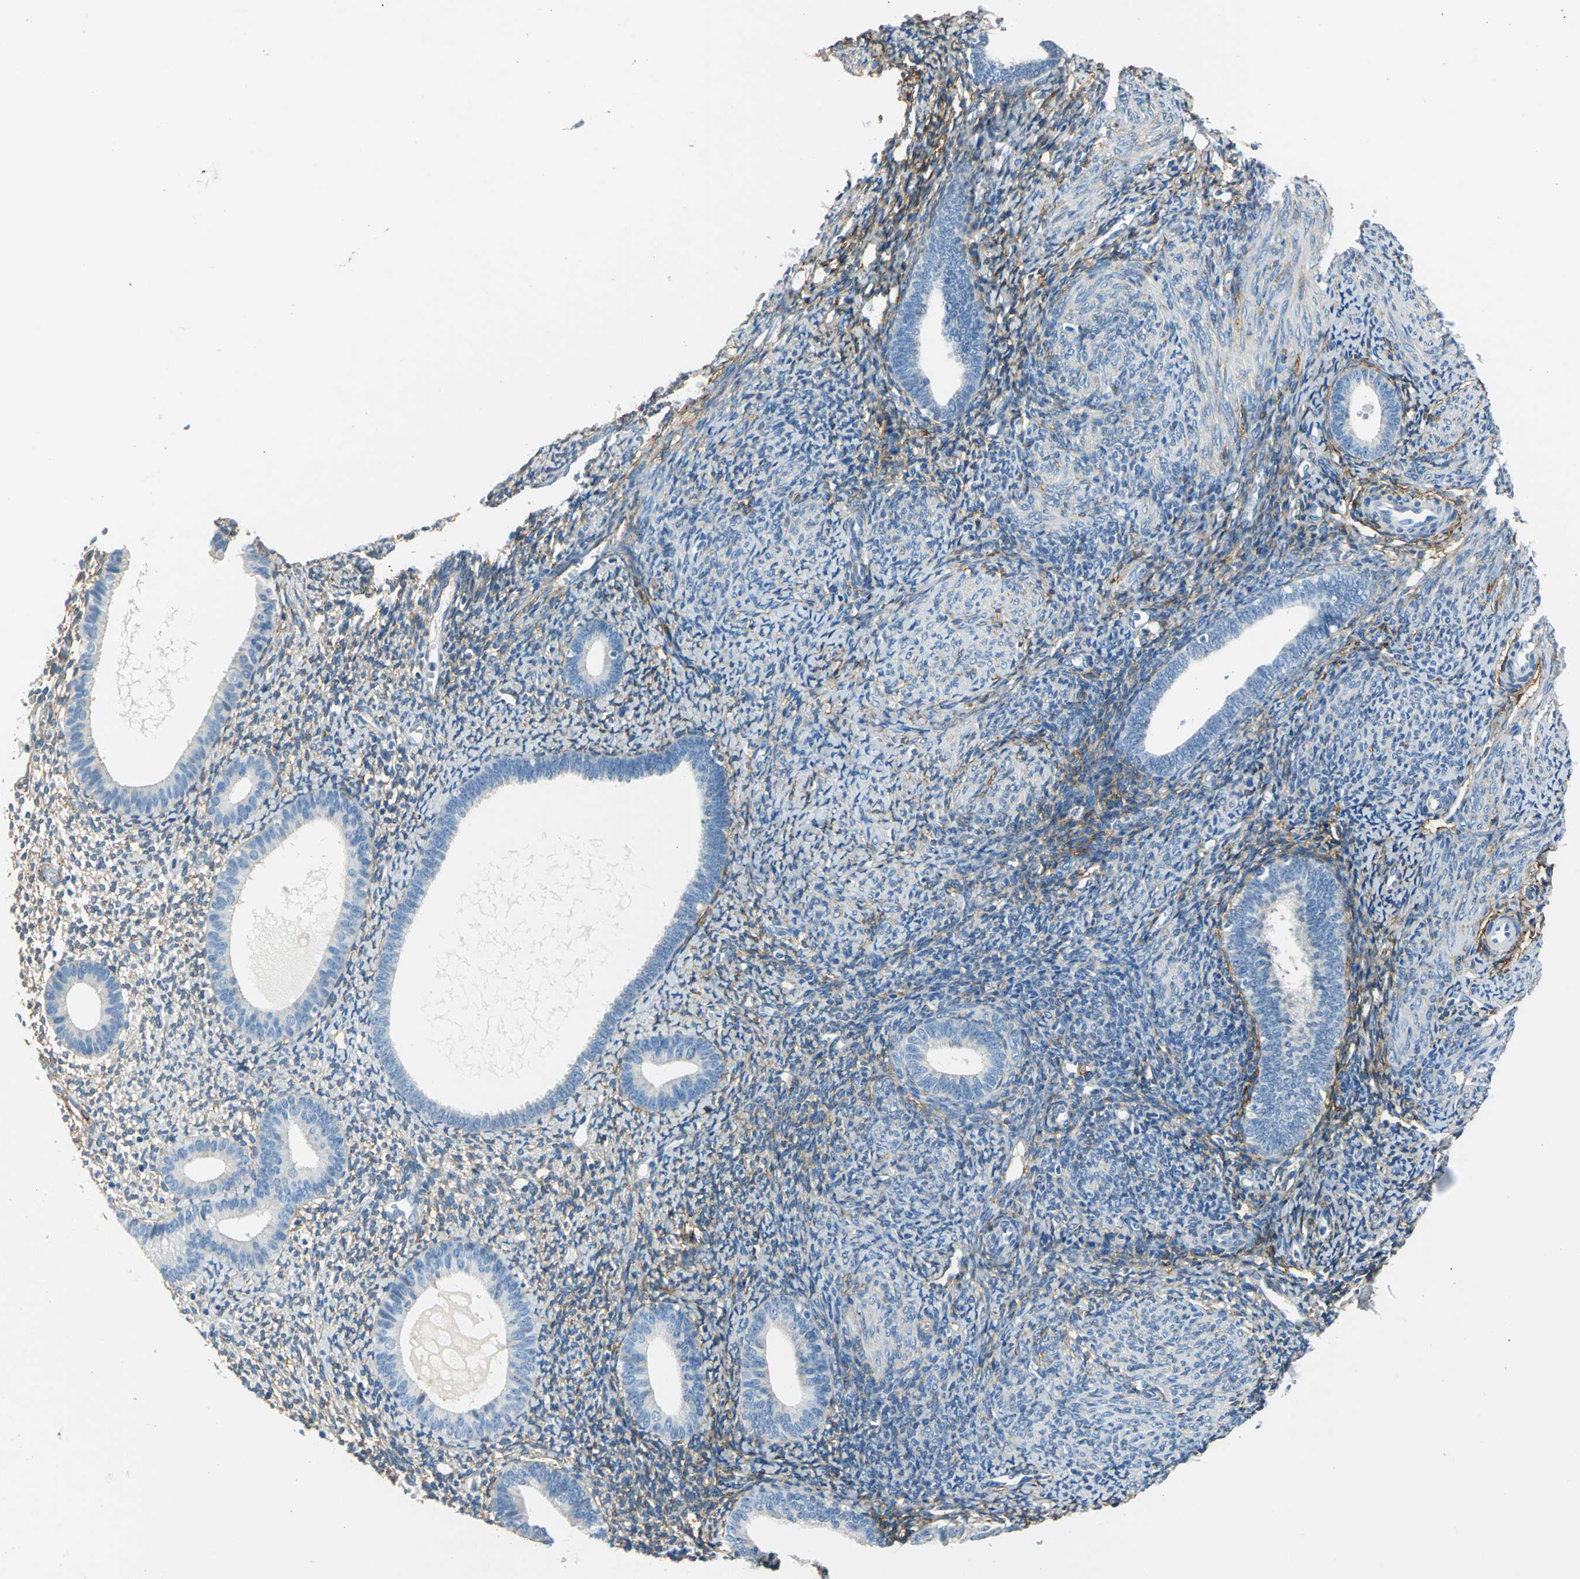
{"staining": {"intensity": "weak", "quantity": "25%-75%", "location": "cytoplasmic/membranous"}, "tissue": "endometrium", "cell_type": "Cells in endometrial stroma", "image_type": "normal", "snomed": [{"axis": "morphology", "description": "Normal tissue, NOS"}, {"axis": "topography", "description": "Smooth muscle"}, {"axis": "topography", "description": "Endometrium"}], "caption": "Protein expression analysis of unremarkable endometrium shows weak cytoplasmic/membranous staining in approximately 25%-75% of cells in endometrial stroma. (DAB IHC with brightfield microscopy, high magnification).", "gene": "AKAP12", "patient": {"sex": "female", "age": 57}}